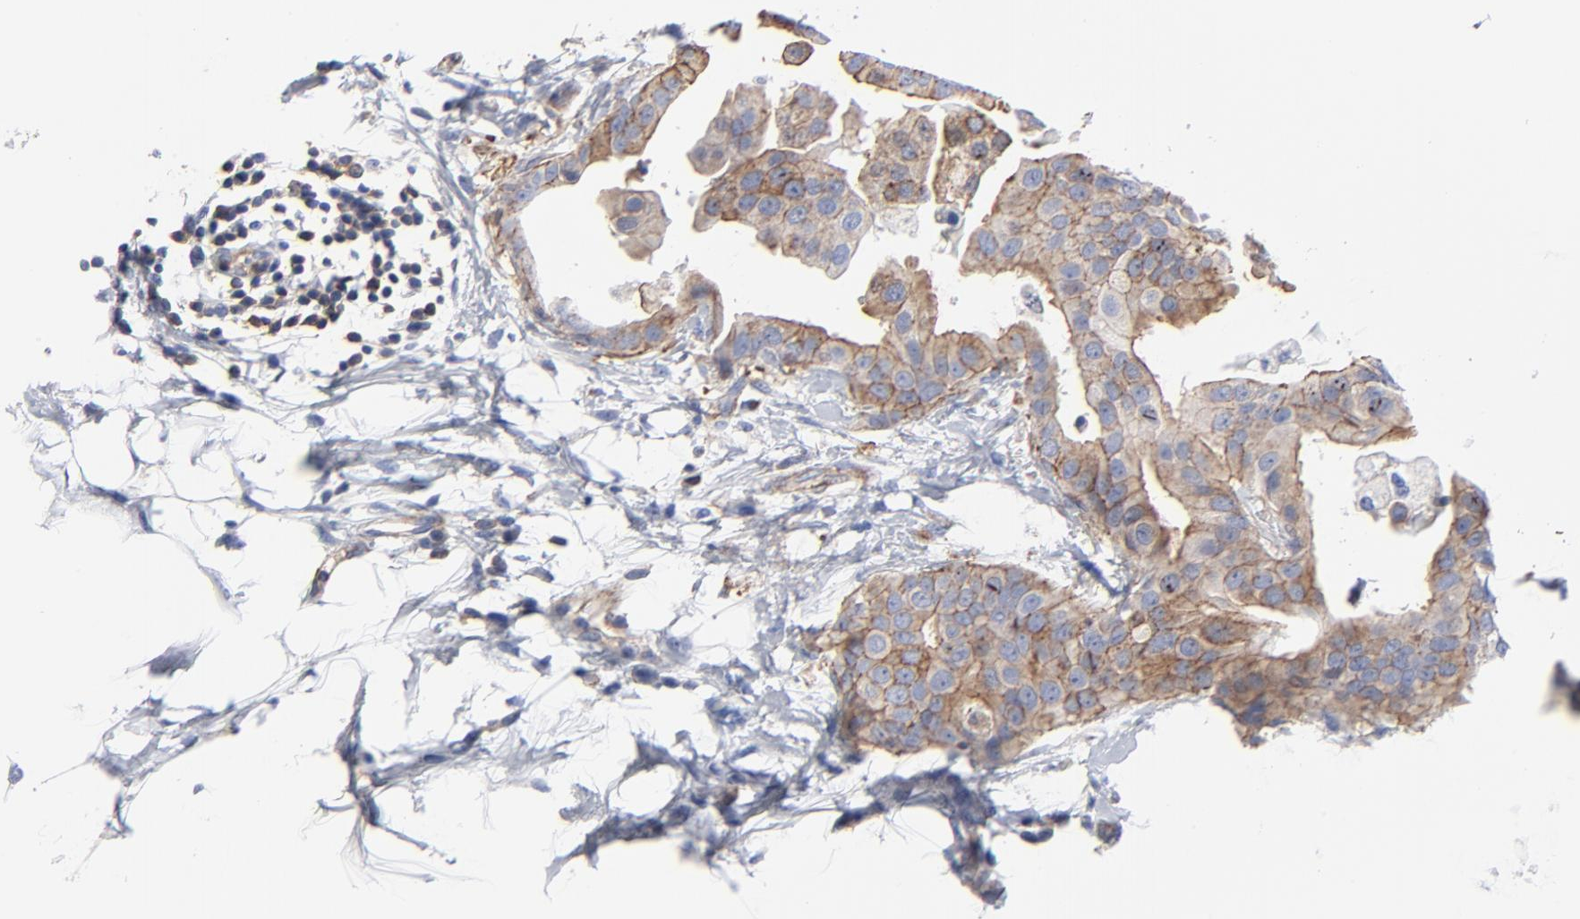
{"staining": {"intensity": "moderate", "quantity": ">75%", "location": "cytoplasmic/membranous"}, "tissue": "breast cancer", "cell_type": "Tumor cells", "image_type": "cancer", "snomed": [{"axis": "morphology", "description": "Duct carcinoma"}, {"axis": "topography", "description": "Breast"}], "caption": "The micrograph displays a brown stain indicating the presence of a protein in the cytoplasmic/membranous of tumor cells in invasive ductal carcinoma (breast). The staining was performed using DAB (3,3'-diaminobenzidine) to visualize the protein expression in brown, while the nuclei were stained in blue with hematoxylin (Magnification: 20x).", "gene": "ACTA2", "patient": {"sex": "female", "age": 40}}